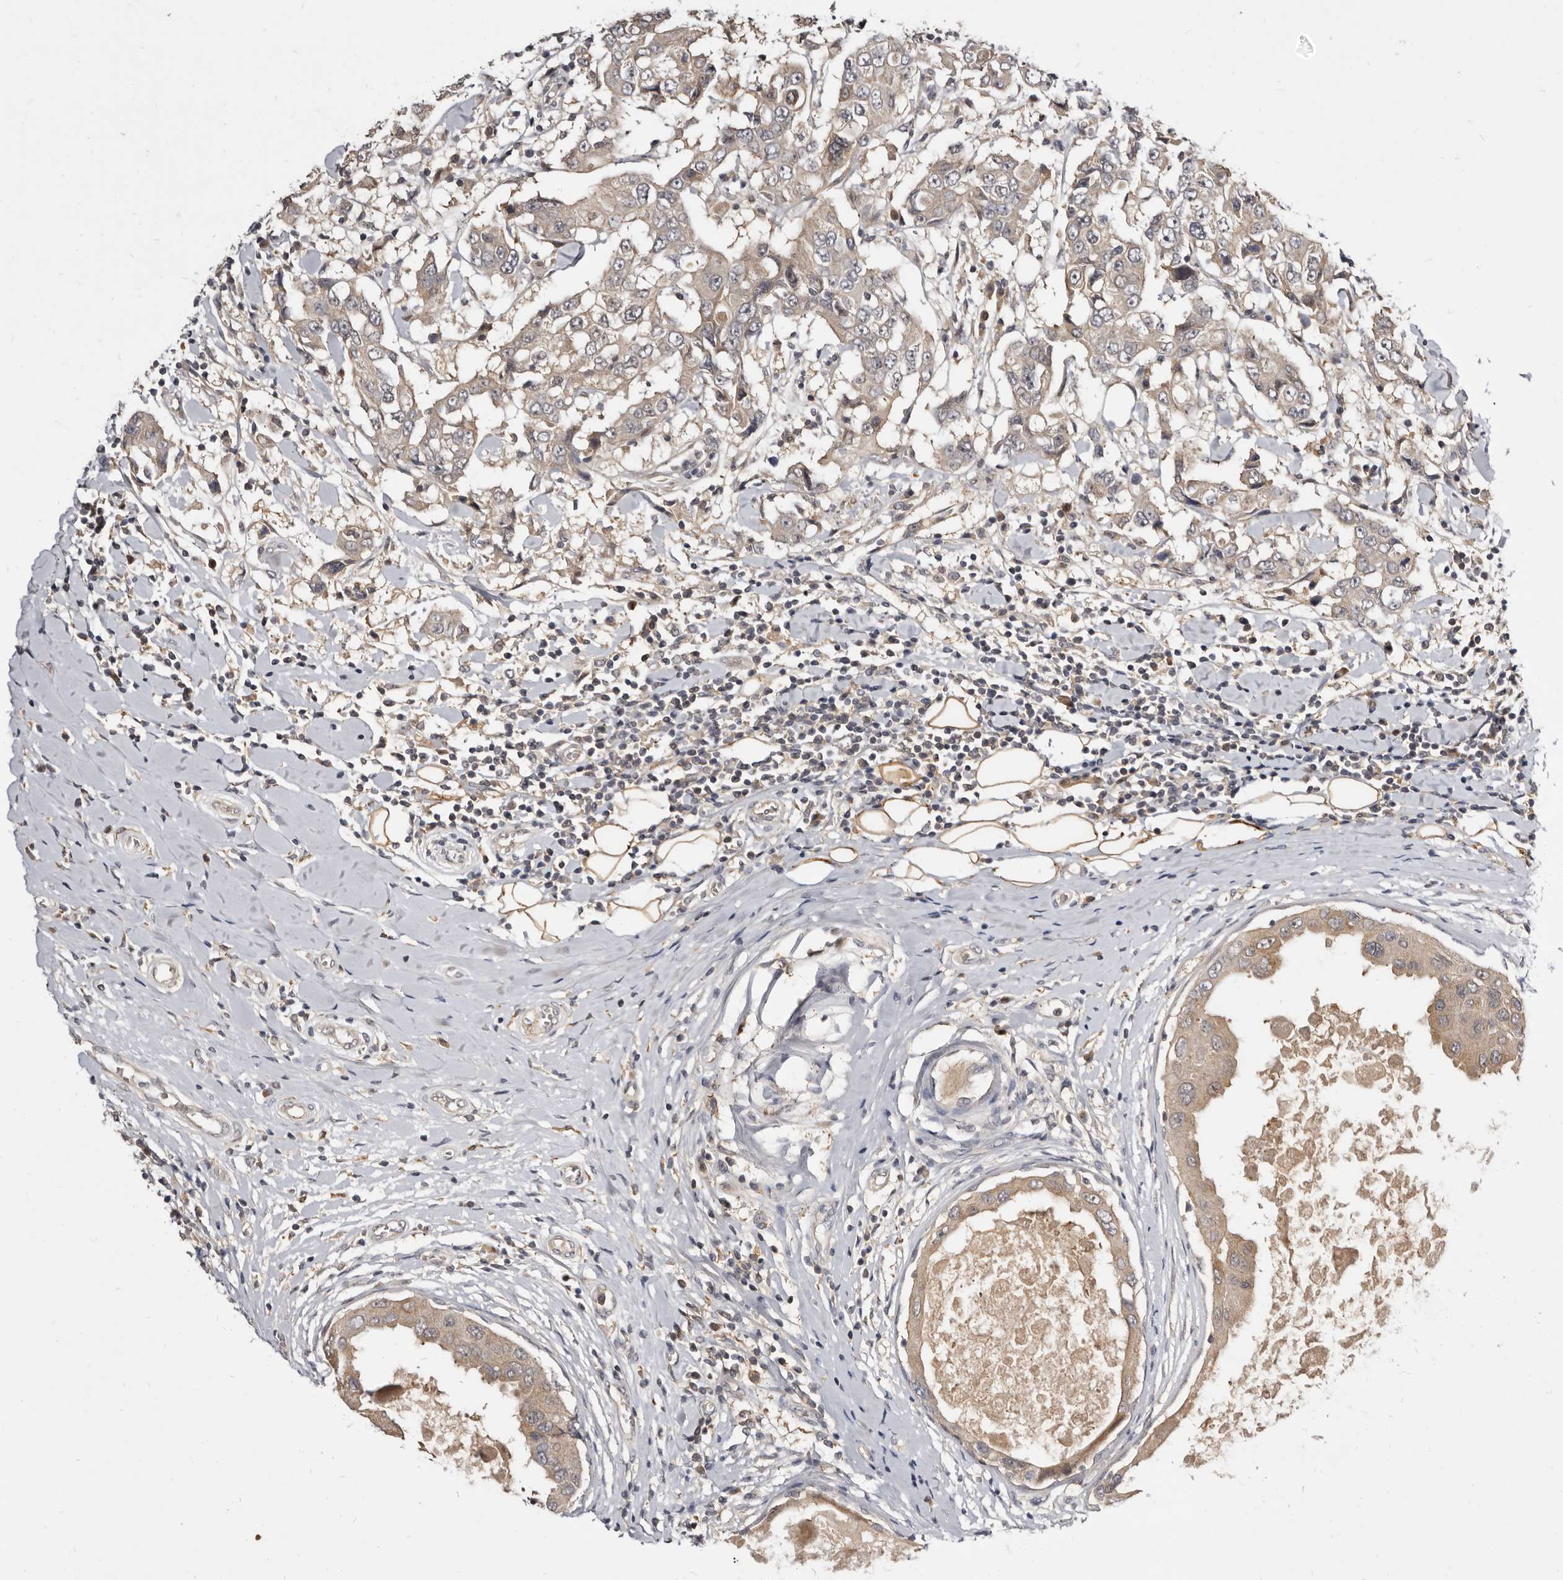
{"staining": {"intensity": "weak", "quantity": ">75%", "location": "cytoplasmic/membranous"}, "tissue": "breast cancer", "cell_type": "Tumor cells", "image_type": "cancer", "snomed": [{"axis": "morphology", "description": "Duct carcinoma"}, {"axis": "topography", "description": "Breast"}], "caption": "Approximately >75% of tumor cells in human breast invasive ductal carcinoma exhibit weak cytoplasmic/membranous protein positivity as visualized by brown immunohistochemical staining.", "gene": "INAVA", "patient": {"sex": "female", "age": 27}}